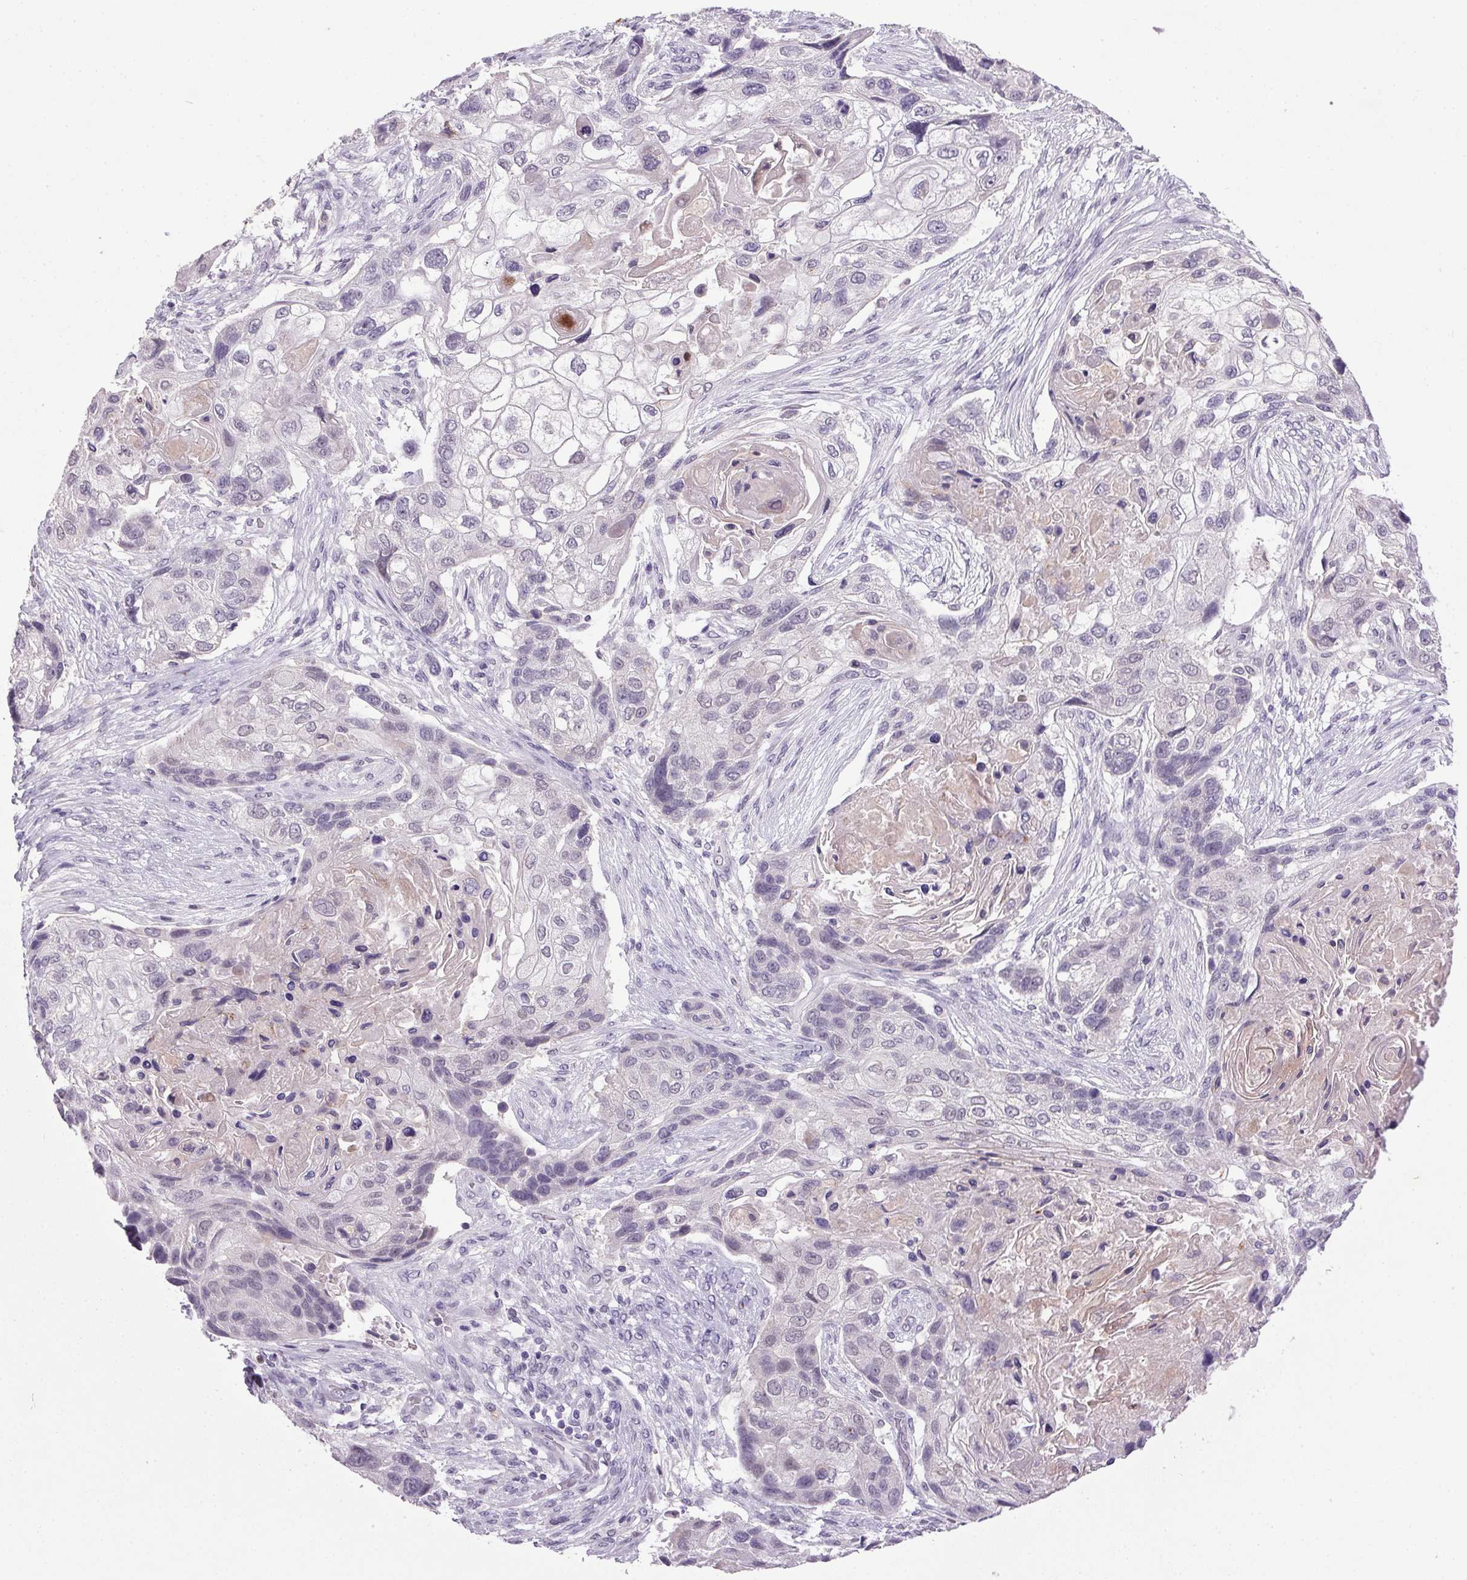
{"staining": {"intensity": "negative", "quantity": "none", "location": "none"}, "tissue": "lung cancer", "cell_type": "Tumor cells", "image_type": "cancer", "snomed": [{"axis": "morphology", "description": "Squamous cell carcinoma, NOS"}, {"axis": "topography", "description": "Lung"}], "caption": "Human lung squamous cell carcinoma stained for a protein using immunohistochemistry (IHC) shows no expression in tumor cells.", "gene": "TRDN", "patient": {"sex": "male", "age": 69}}